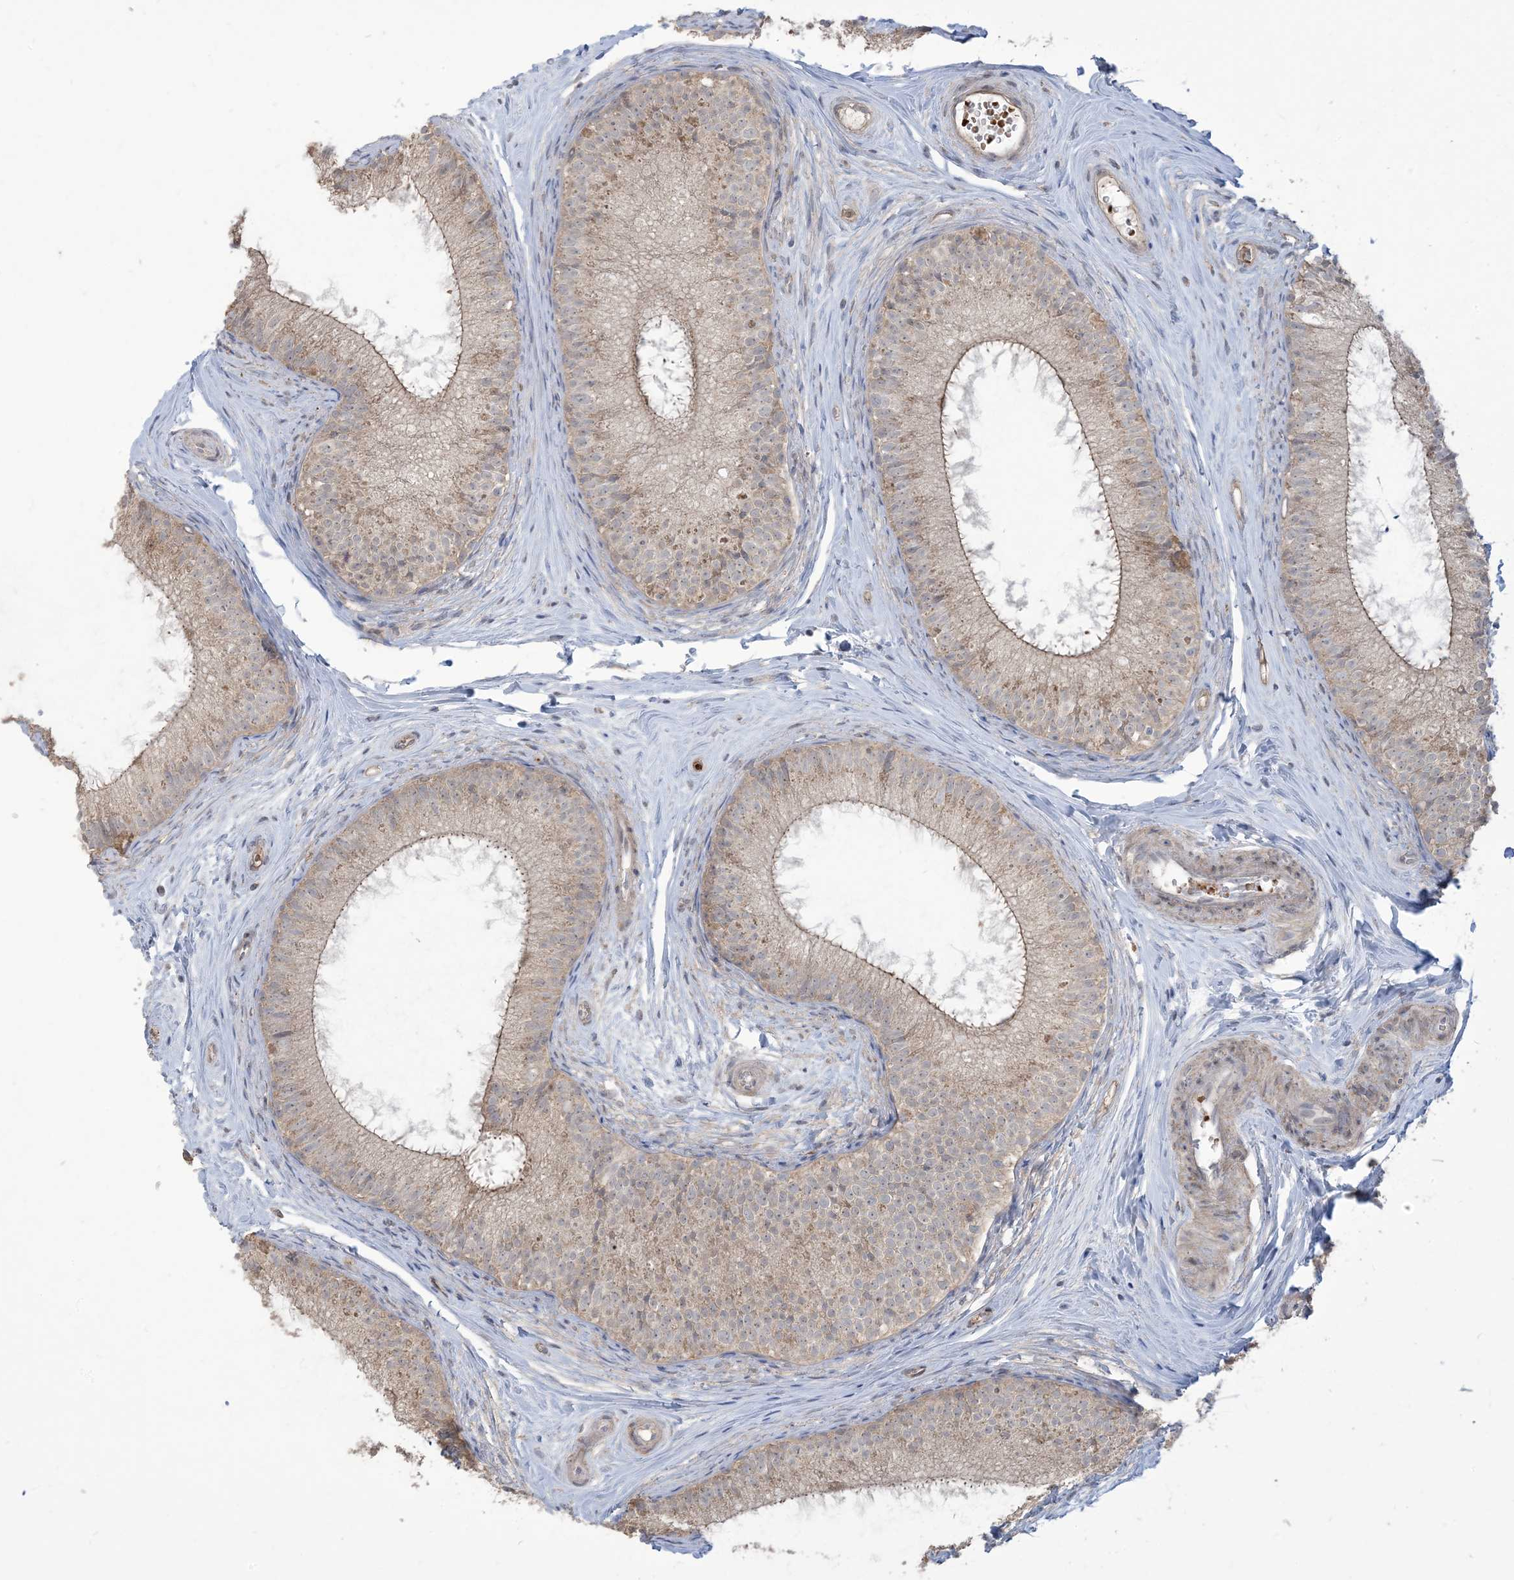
{"staining": {"intensity": "weak", "quantity": "25%-75%", "location": "cytoplasmic/membranous"}, "tissue": "epididymis", "cell_type": "Glandular cells", "image_type": "normal", "snomed": [{"axis": "morphology", "description": "Normal tissue, NOS"}, {"axis": "topography", "description": "Epididymis"}], "caption": "Immunohistochemical staining of unremarkable human epididymis demonstrates weak cytoplasmic/membranous protein positivity in about 25%-75% of glandular cells.", "gene": "KLHL18", "patient": {"sex": "male", "age": 34}}